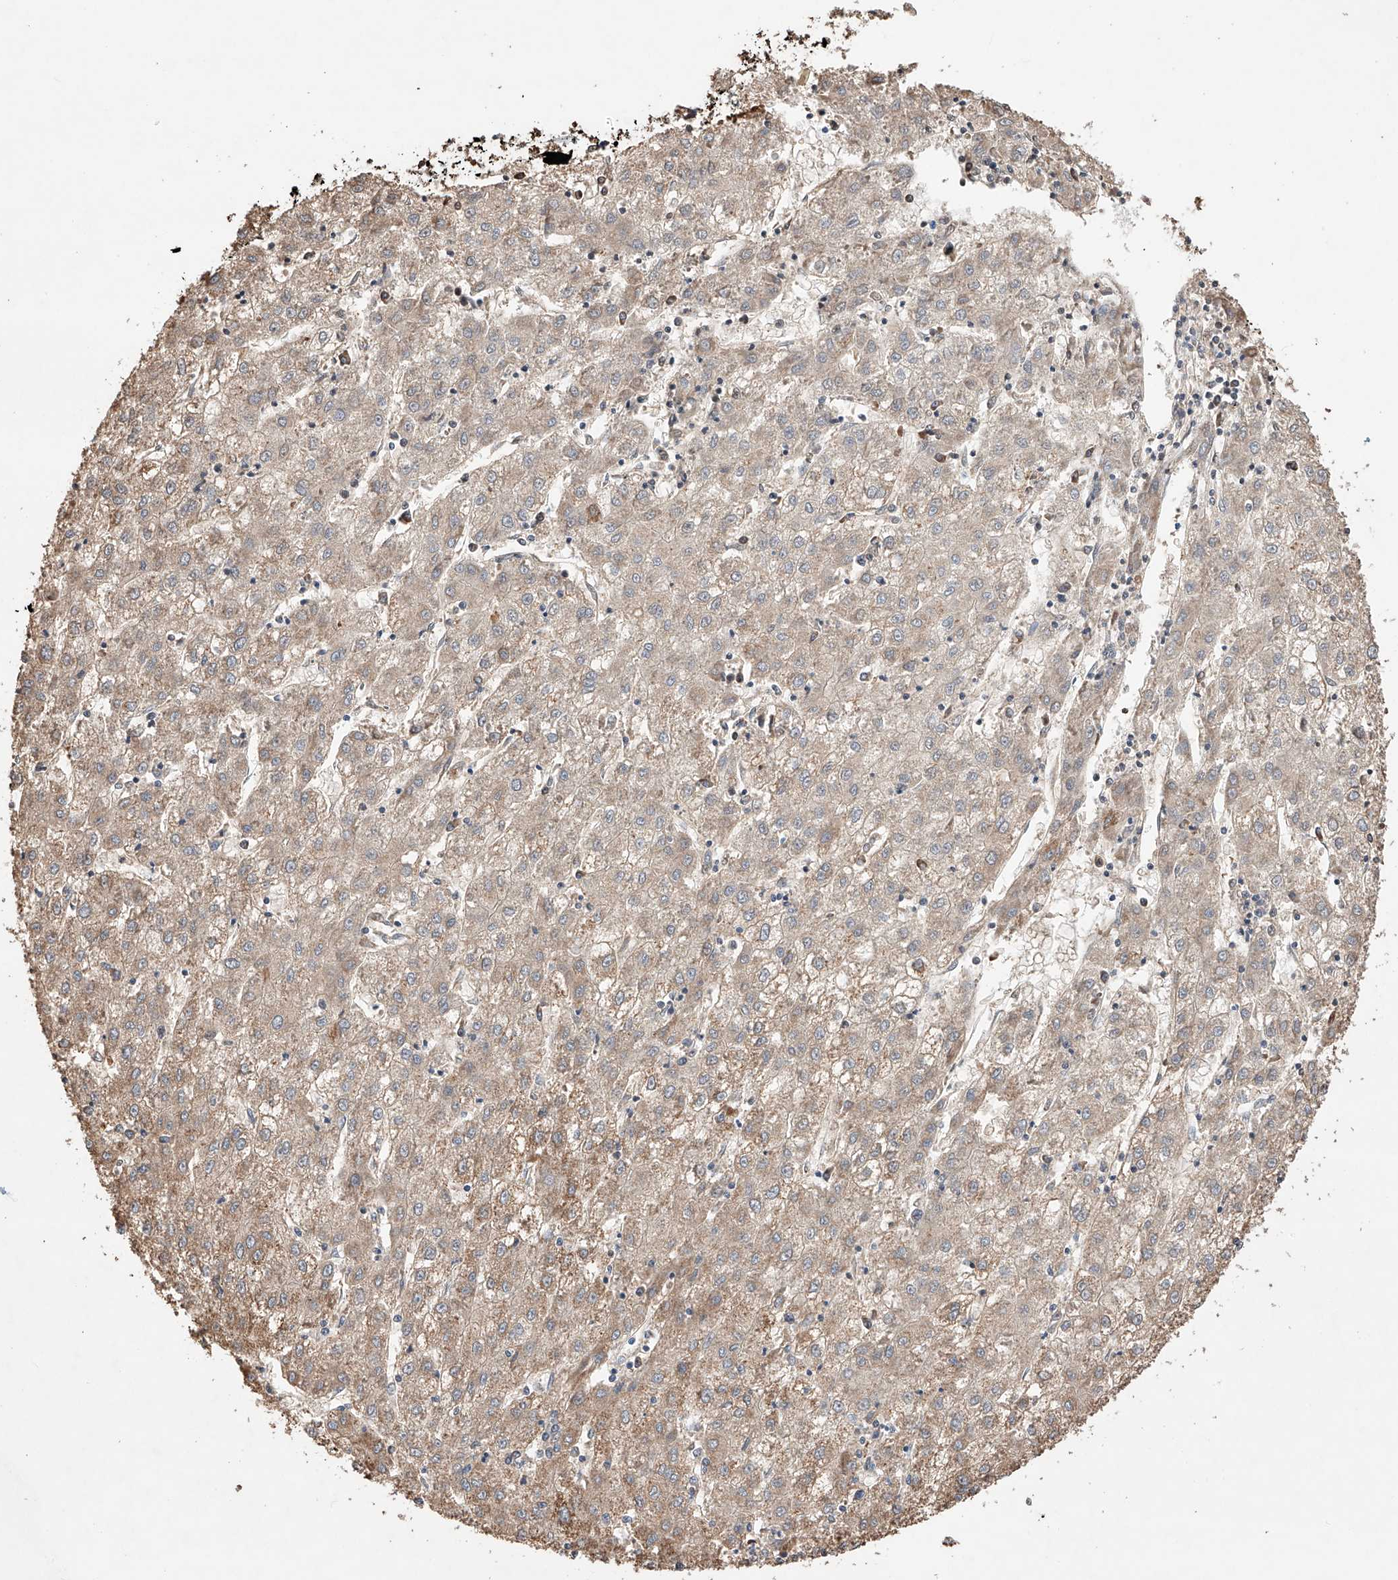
{"staining": {"intensity": "weak", "quantity": "25%-75%", "location": "cytoplasmic/membranous"}, "tissue": "liver cancer", "cell_type": "Tumor cells", "image_type": "cancer", "snomed": [{"axis": "morphology", "description": "Carcinoma, Hepatocellular, NOS"}, {"axis": "topography", "description": "Liver"}], "caption": "Immunohistochemical staining of liver hepatocellular carcinoma shows weak cytoplasmic/membranous protein expression in about 25%-75% of tumor cells.", "gene": "AFG1L", "patient": {"sex": "male", "age": 72}}